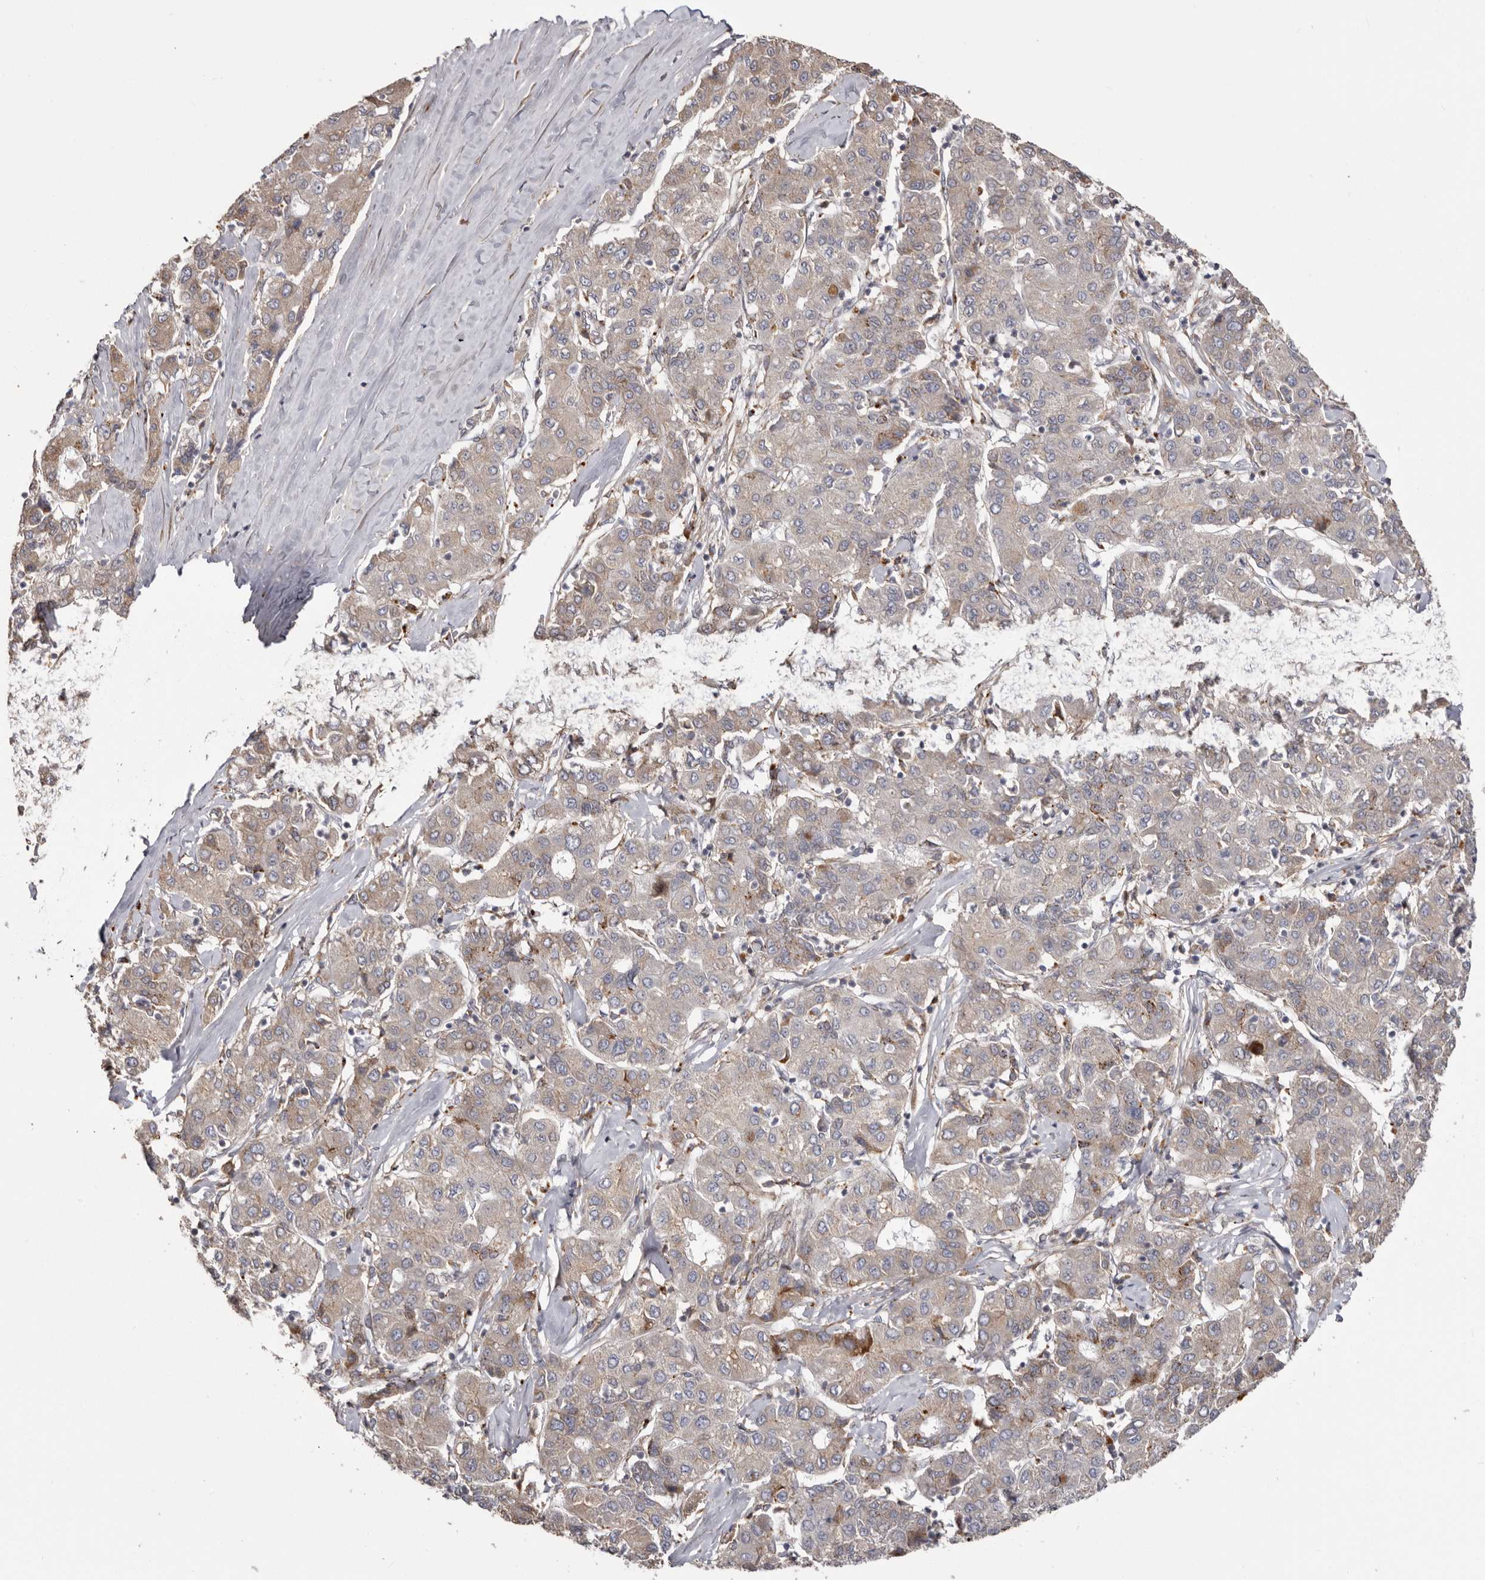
{"staining": {"intensity": "weak", "quantity": "25%-75%", "location": "cytoplasmic/membranous"}, "tissue": "liver cancer", "cell_type": "Tumor cells", "image_type": "cancer", "snomed": [{"axis": "morphology", "description": "Carcinoma, Hepatocellular, NOS"}, {"axis": "topography", "description": "Liver"}], "caption": "A low amount of weak cytoplasmic/membranous positivity is present in approximately 25%-75% of tumor cells in hepatocellular carcinoma (liver) tissue.", "gene": "NUP43", "patient": {"sex": "male", "age": 65}}